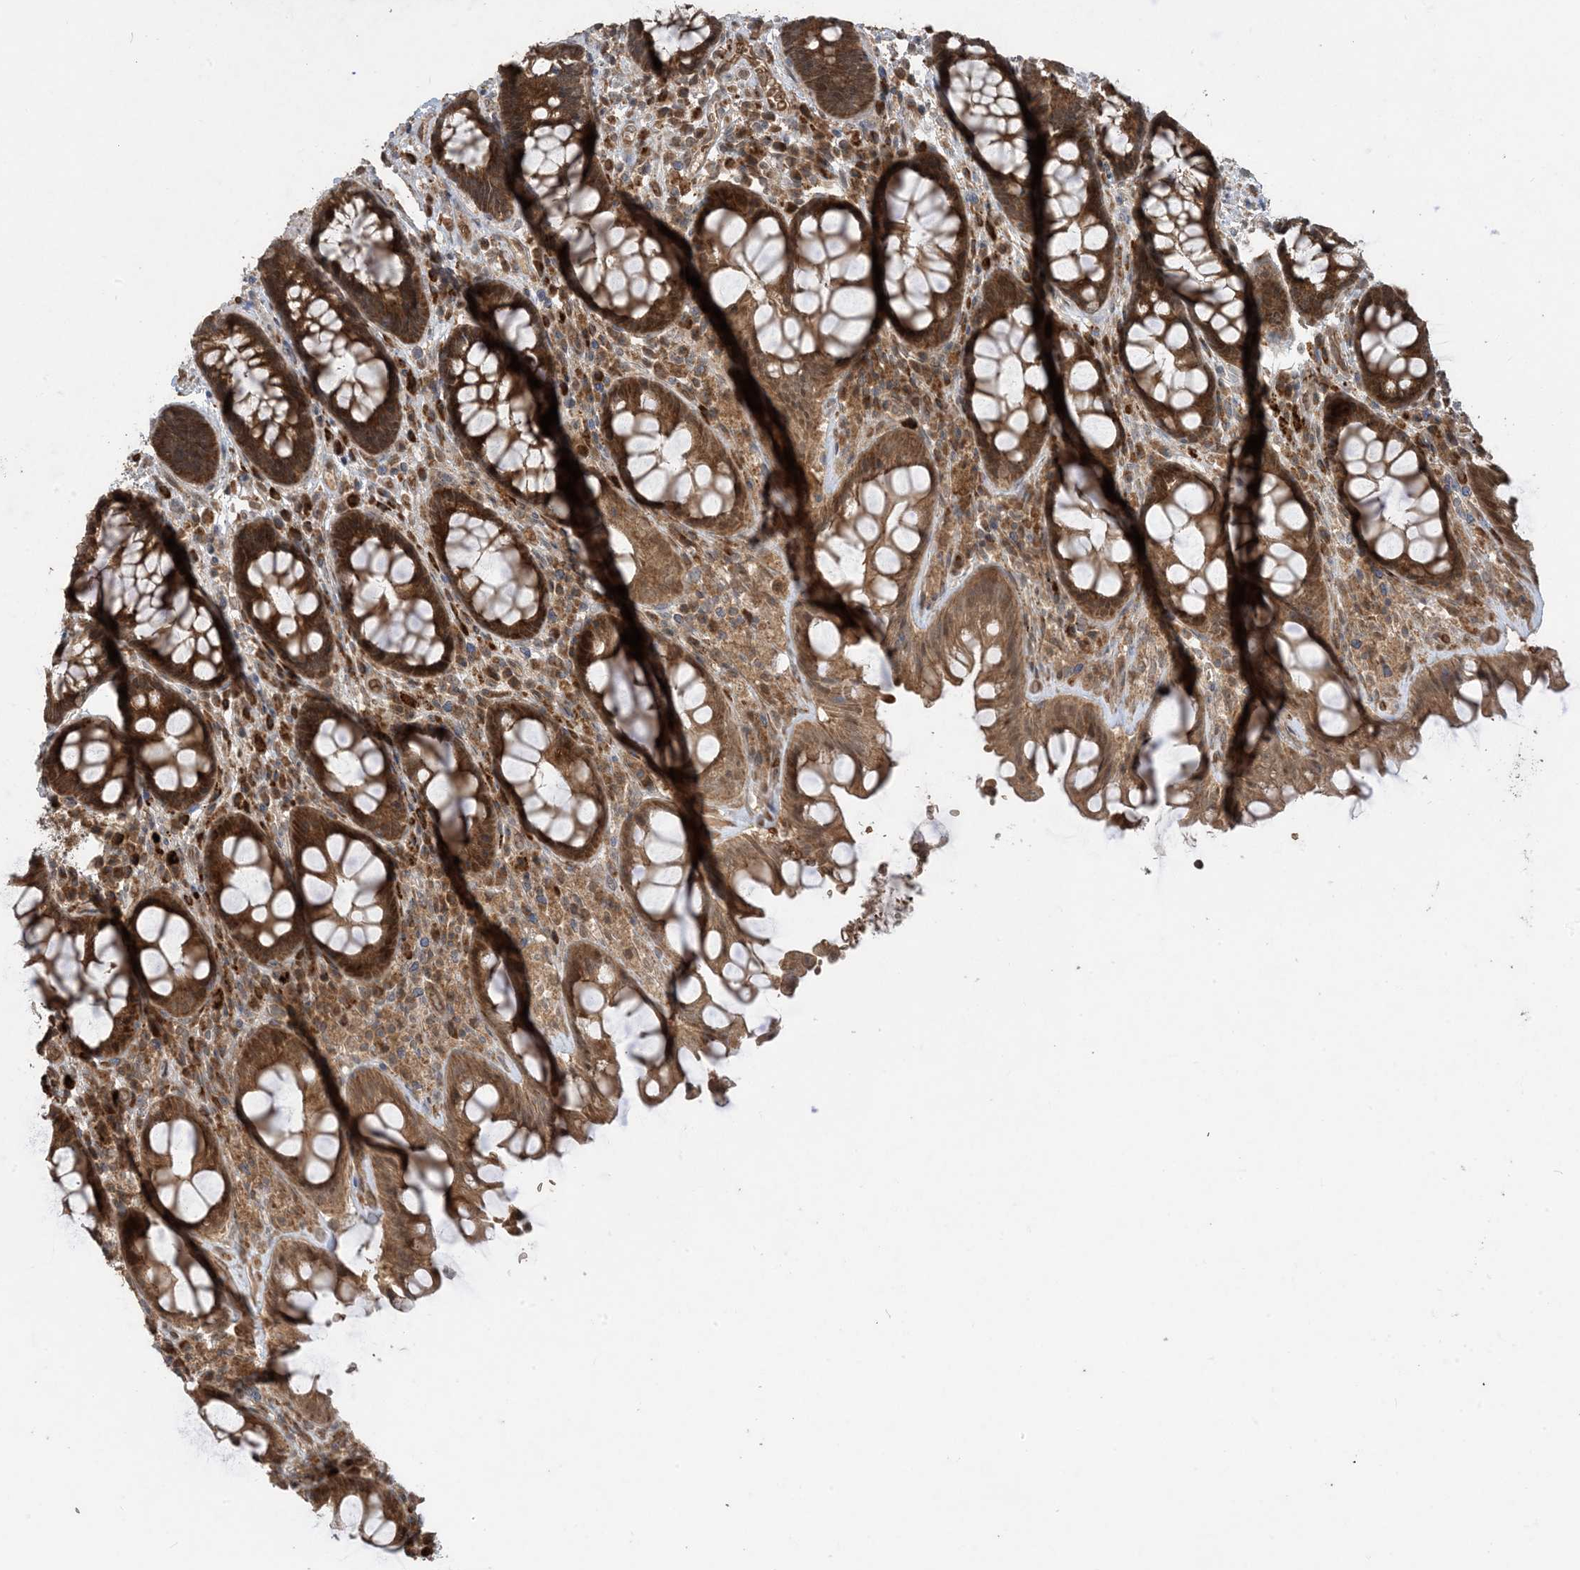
{"staining": {"intensity": "moderate", "quantity": ">75%", "location": "cytoplasmic/membranous"}, "tissue": "rectum", "cell_type": "Glandular cells", "image_type": "normal", "snomed": [{"axis": "morphology", "description": "Normal tissue, NOS"}, {"axis": "topography", "description": "Rectum"}], "caption": "The immunohistochemical stain shows moderate cytoplasmic/membranous expression in glandular cells of normal rectum. (DAB IHC, brown staining for protein, blue staining for nuclei).", "gene": "PUSL1", "patient": {"sex": "male", "age": 64}}